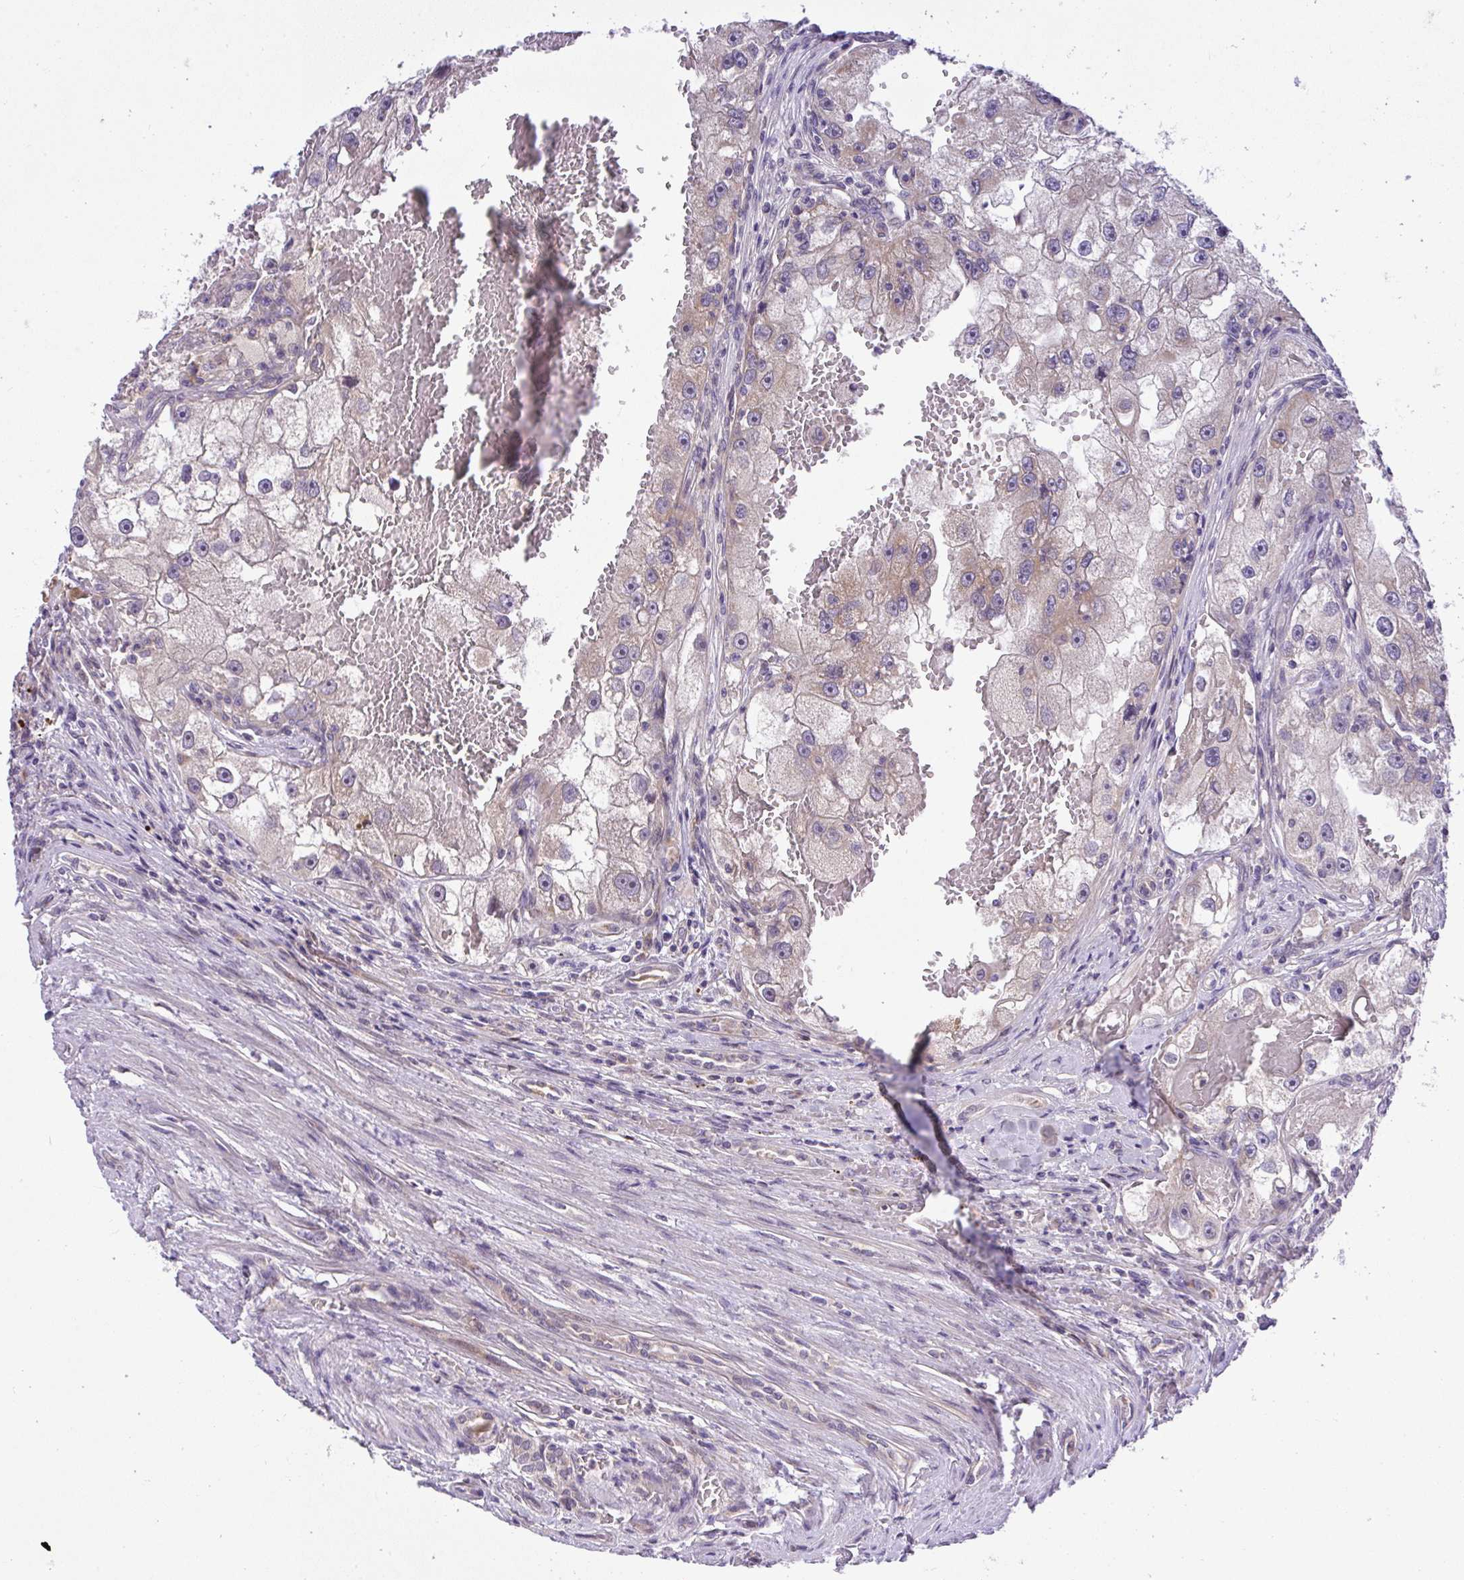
{"staining": {"intensity": "weak", "quantity": "<25%", "location": "cytoplasmic/membranous"}, "tissue": "renal cancer", "cell_type": "Tumor cells", "image_type": "cancer", "snomed": [{"axis": "morphology", "description": "Adenocarcinoma, NOS"}, {"axis": "topography", "description": "Kidney"}], "caption": "Tumor cells show no significant protein positivity in renal cancer (adenocarcinoma). Brightfield microscopy of IHC stained with DAB (brown) and hematoxylin (blue), captured at high magnification.", "gene": "CHIA", "patient": {"sex": "male", "age": 63}}